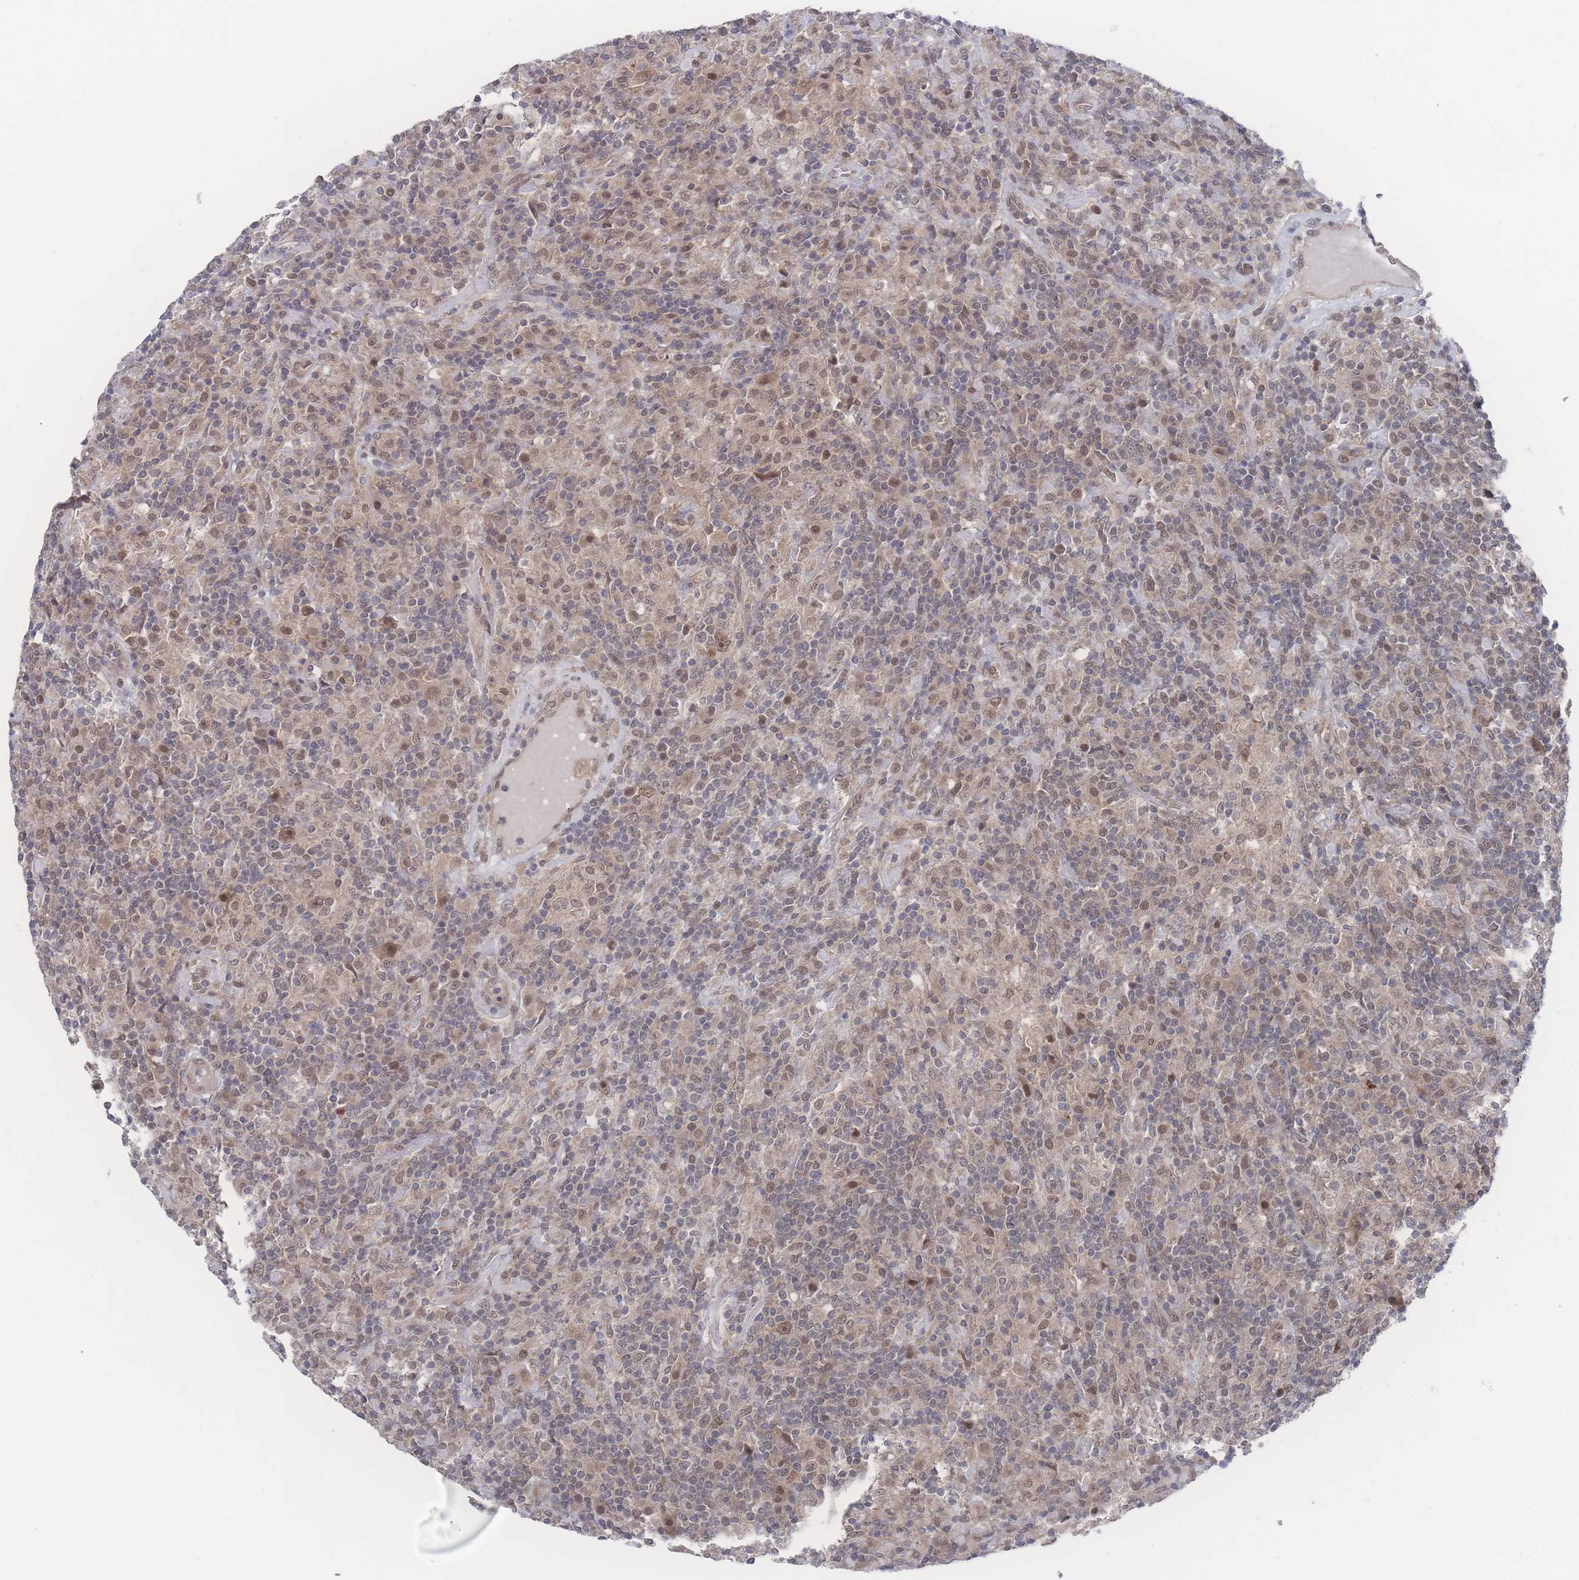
{"staining": {"intensity": "weak", "quantity": ">75%", "location": "nuclear"}, "tissue": "lymphoma", "cell_type": "Tumor cells", "image_type": "cancer", "snomed": [{"axis": "morphology", "description": "Hodgkin's disease, NOS"}, {"axis": "topography", "description": "Lymph node"}], "caption": "Tumor cells demonstrate weak nuclear positivity in about >75% of cells in lymphoma. Nuclei are stained in blue.", "gene": "NBEAL1", "patient": {"sex": "male", "age": 70}}